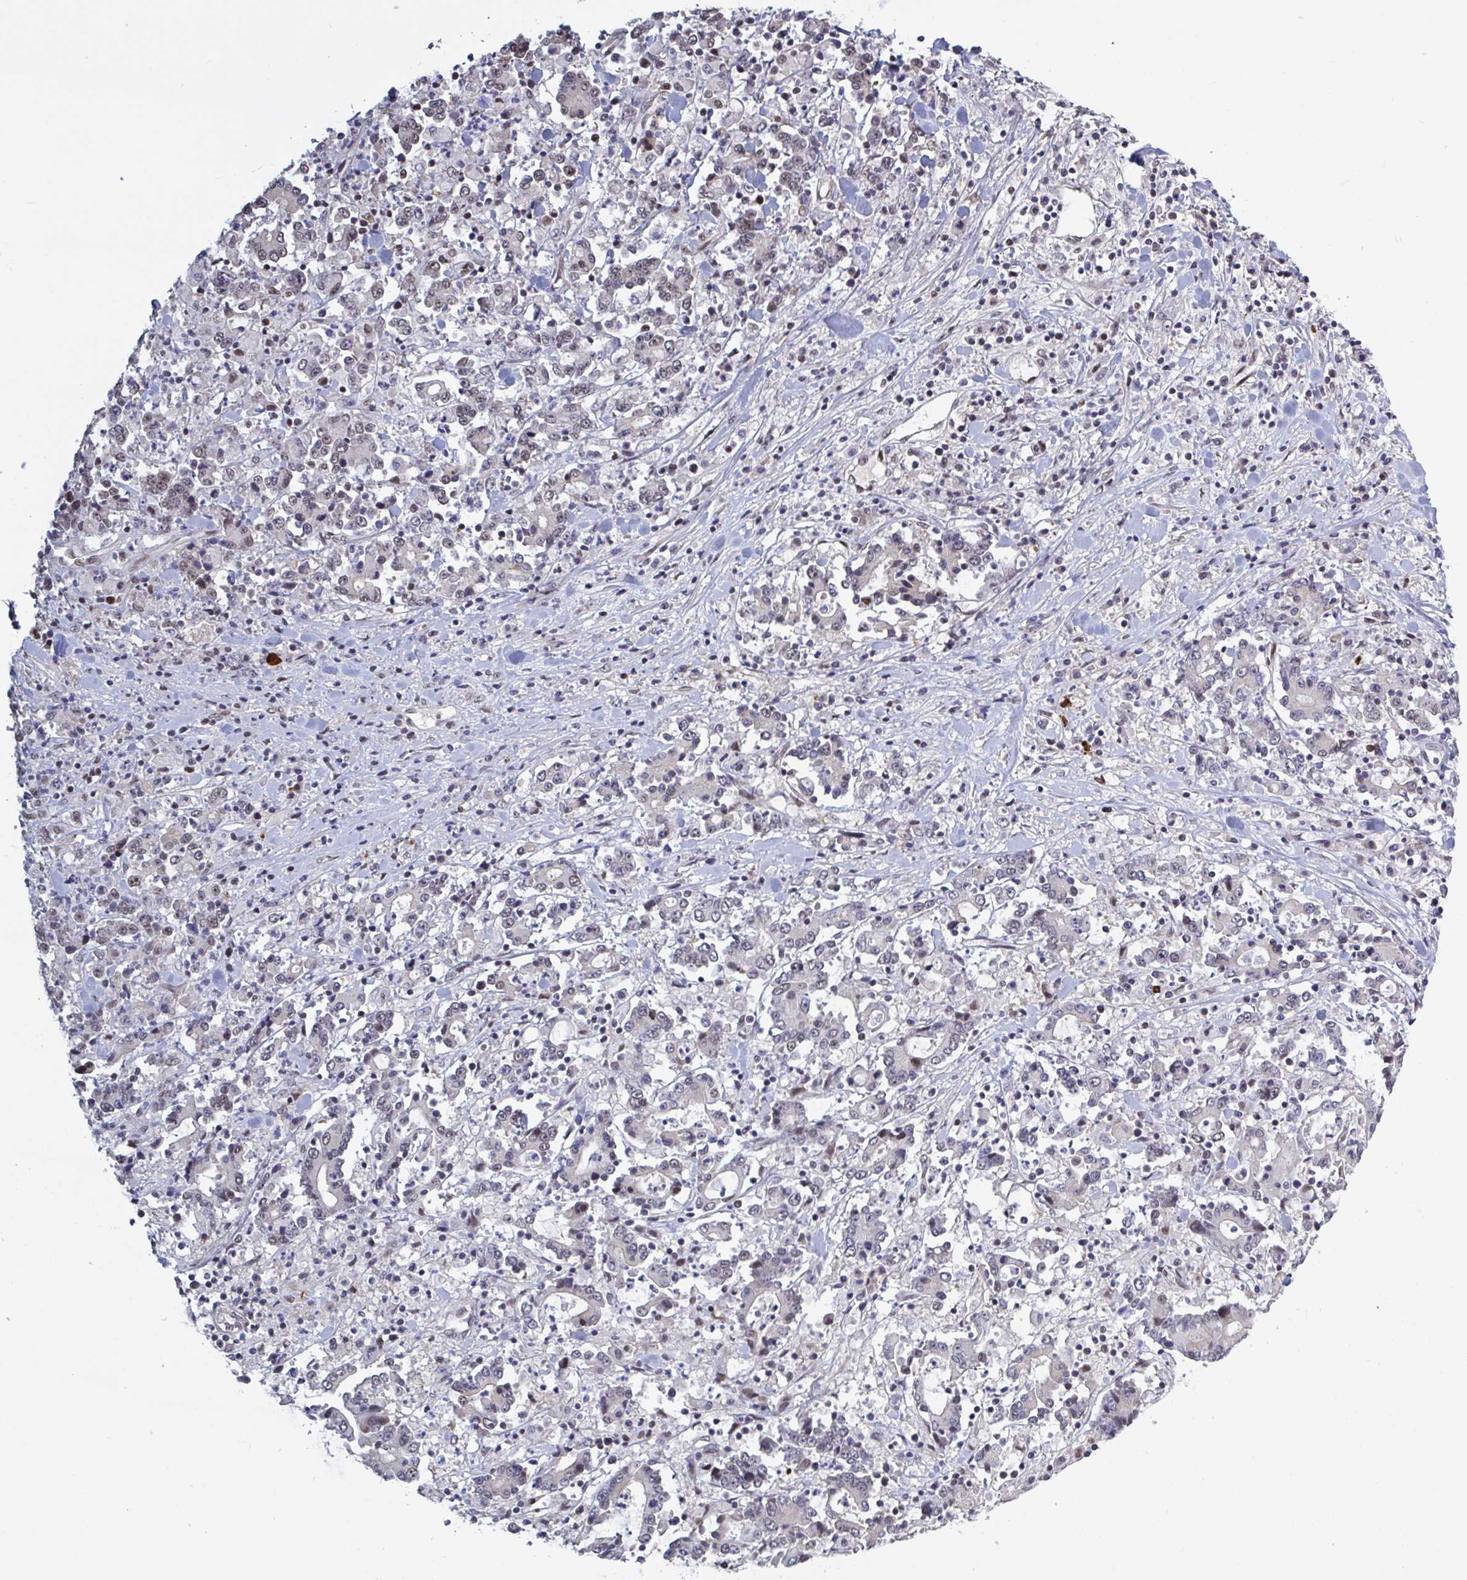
{"staining": {"intensity": "moderate", "quantity": ">75%", "location": "nuclear"}, "tissue": "stomach cancer", "cell_type": "Tumor cells", "image_type": "cancer", "snomed": [{"axis": "morphology", "description": "Adenocarcinoma, NOS"}, {"axis": "topography", "description": "Stomach, upper"}], "caption": "This is a histology image of immunohistochemistry (IHC) staining of stomach cancer, which shows moderate expression in the nuclear of tumor cells.", "gene": "BCL7B", "patient": {"sex": "male", "age": 68}}